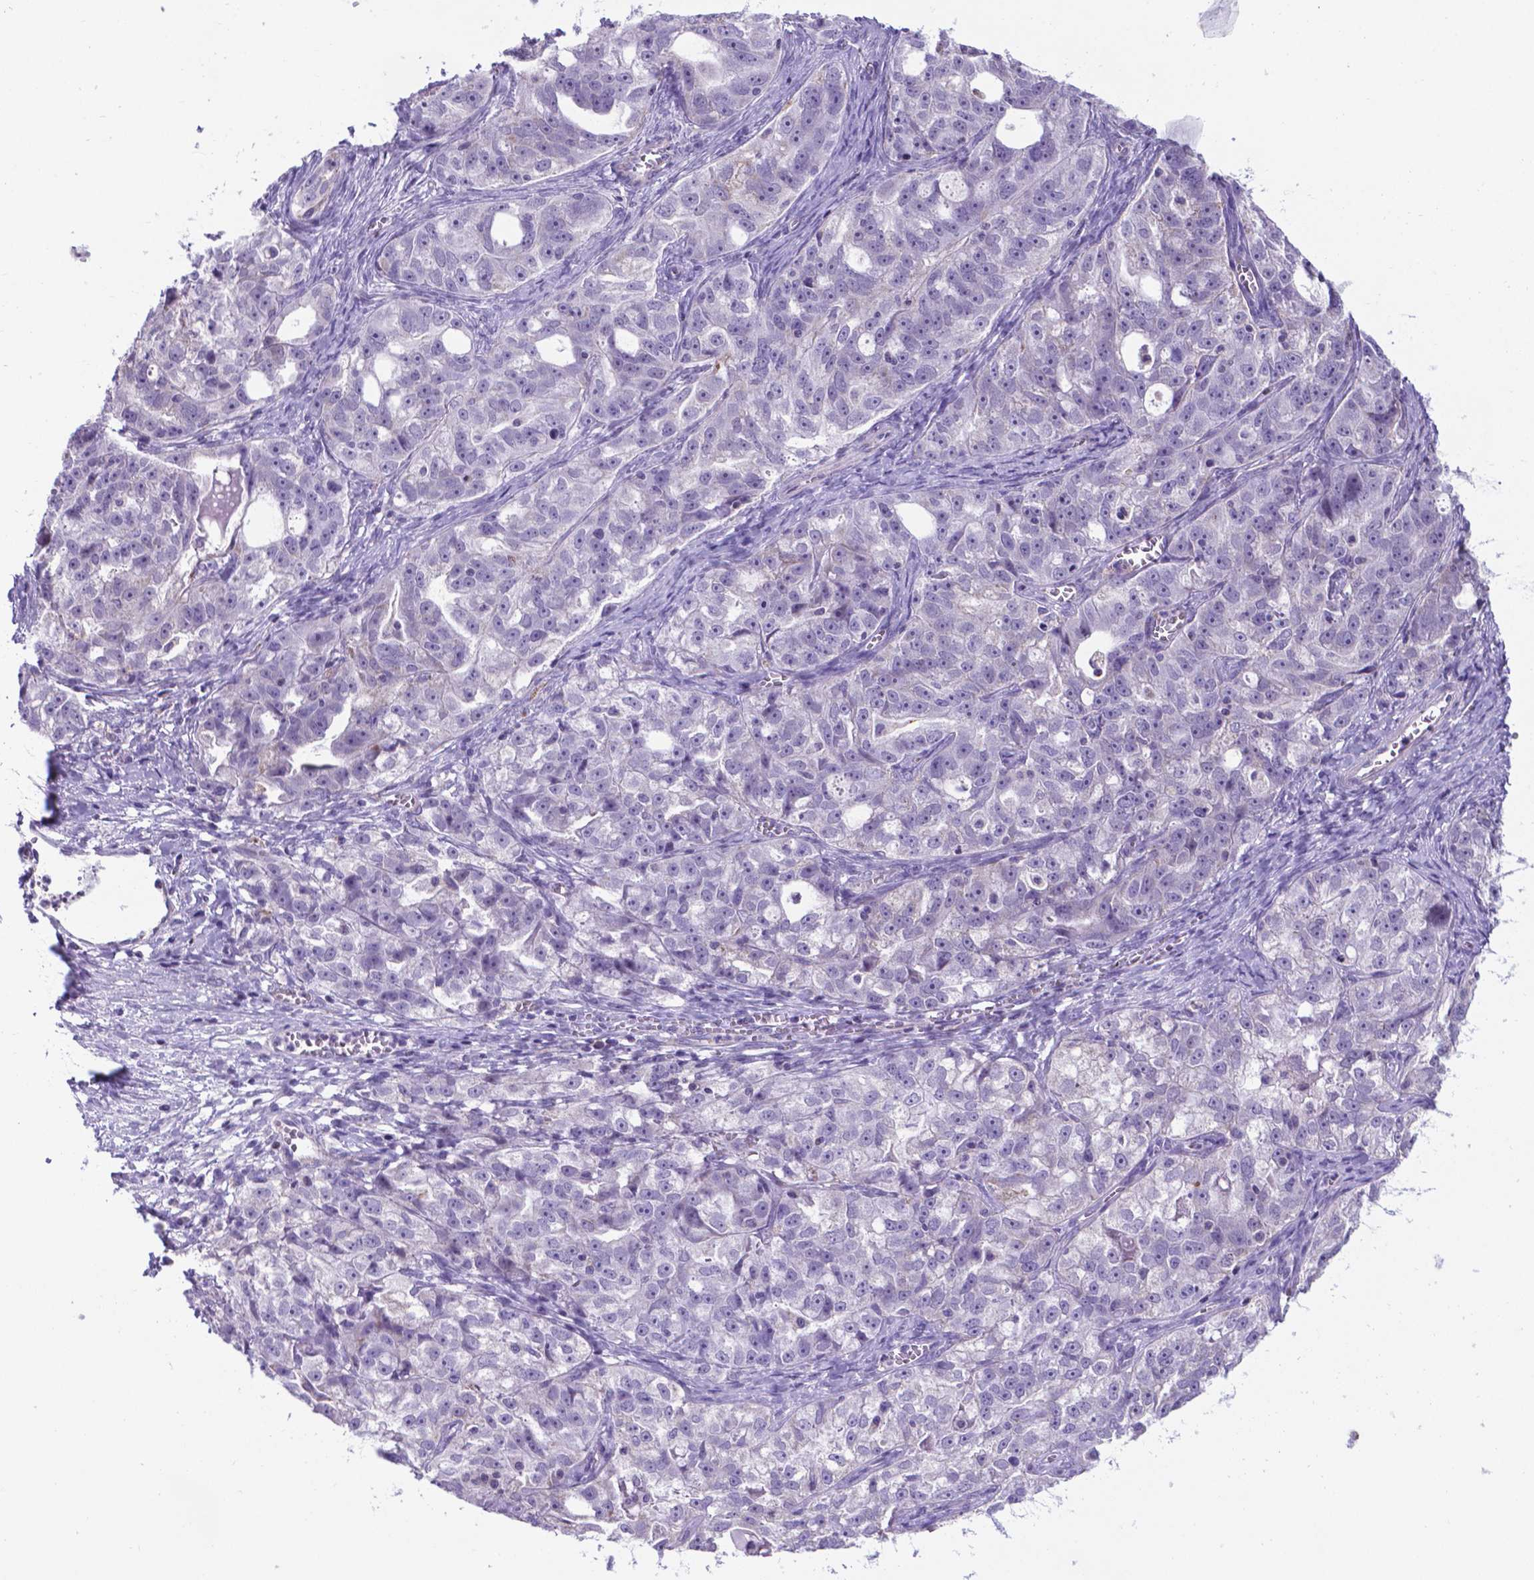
{"staining": {"intensity": "negative", "quantity": "none", "location": "none"}, "tissue": "ovarian cancer", "cell_type": "Tumor cells", "image_type": "cancer", "snomed": [{"axis": "morphology", "description": "Cystadenocarcinoma, serous, NOS"}, {"axis": "topography", "description": "Ovary"}], "caption": "Immunohistochemical staining of human ovarian cancer (serous cystadenocarcinoma) exhibits no significant staining in tumor cells. (DAB (3,3'-diaminobenzidine) immunohistochemistry (IHC) visualized using brightfield microscopy, high magnification).", "gene": "POU3F3", "patient": {"sex": "female", "age": 51}}